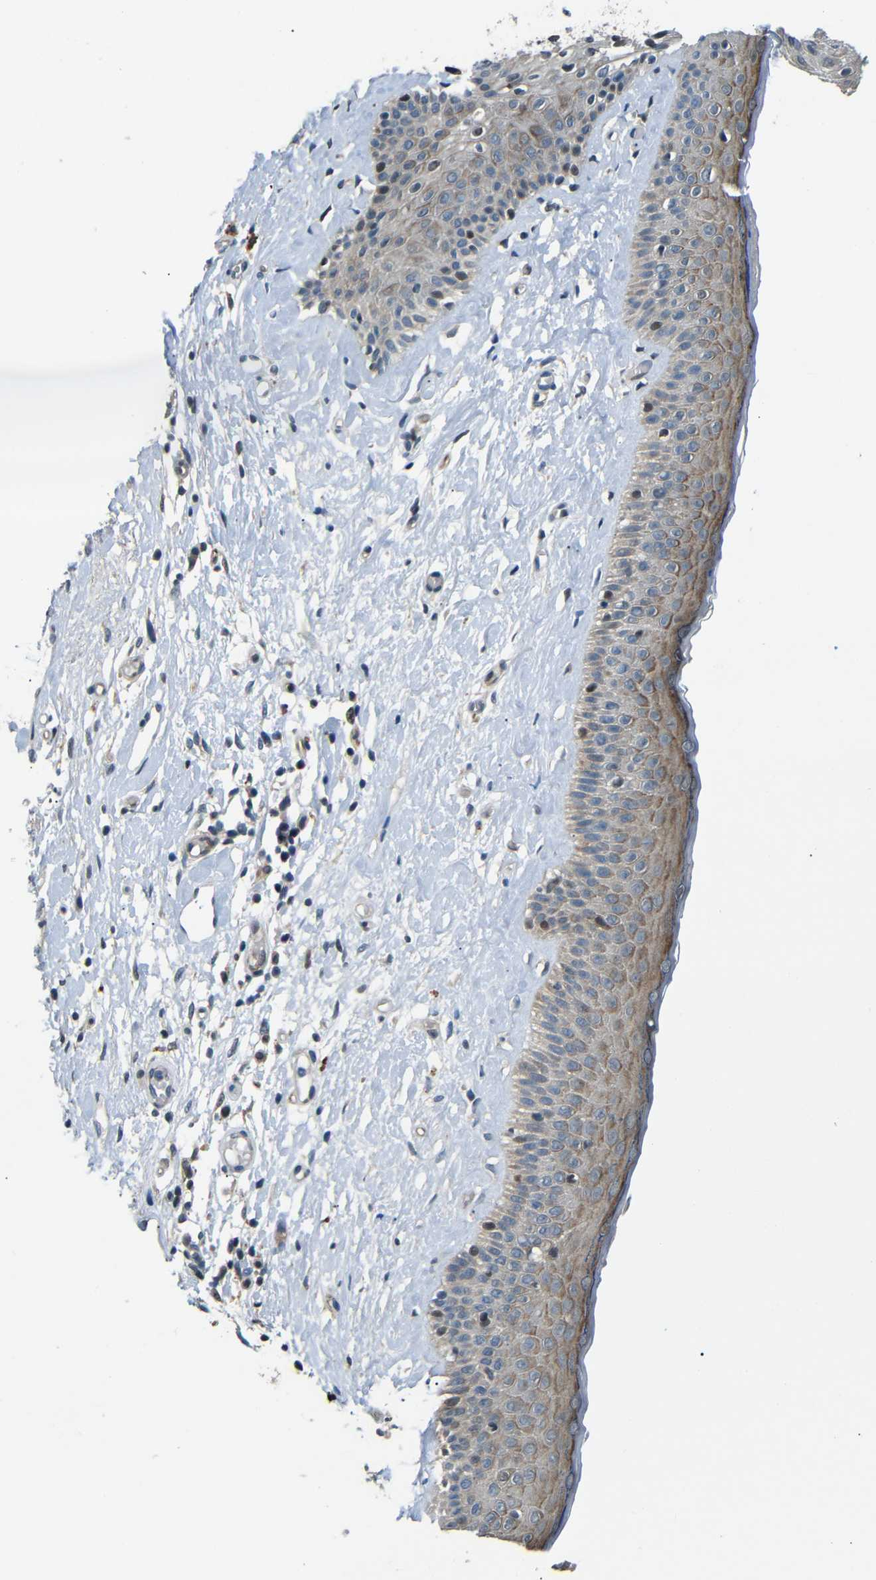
{"staining": {"intensity": "moderate", "quantity": "<25%", "location": "cytoplasmic/membranous,nuclear"}, "tissue": "skin cancer", "cell_type": "Tumor cells", "image_type": "cancer", "snomed": [{"axis": "morphology", "description": "Basal cell carcinoma"}, {"axis": "topography", "description": "Skin"}], "caption": "A histopathology image showing moderate cytoplasmic/membranous and nuclear staining in approximately <25% of tumor cells in skin cancer (basal cell carcinoma), as visualized by brown immunohistochemical staining.", "gene": "SYDE1", "patient": {"sex": "female", "age": 84}}